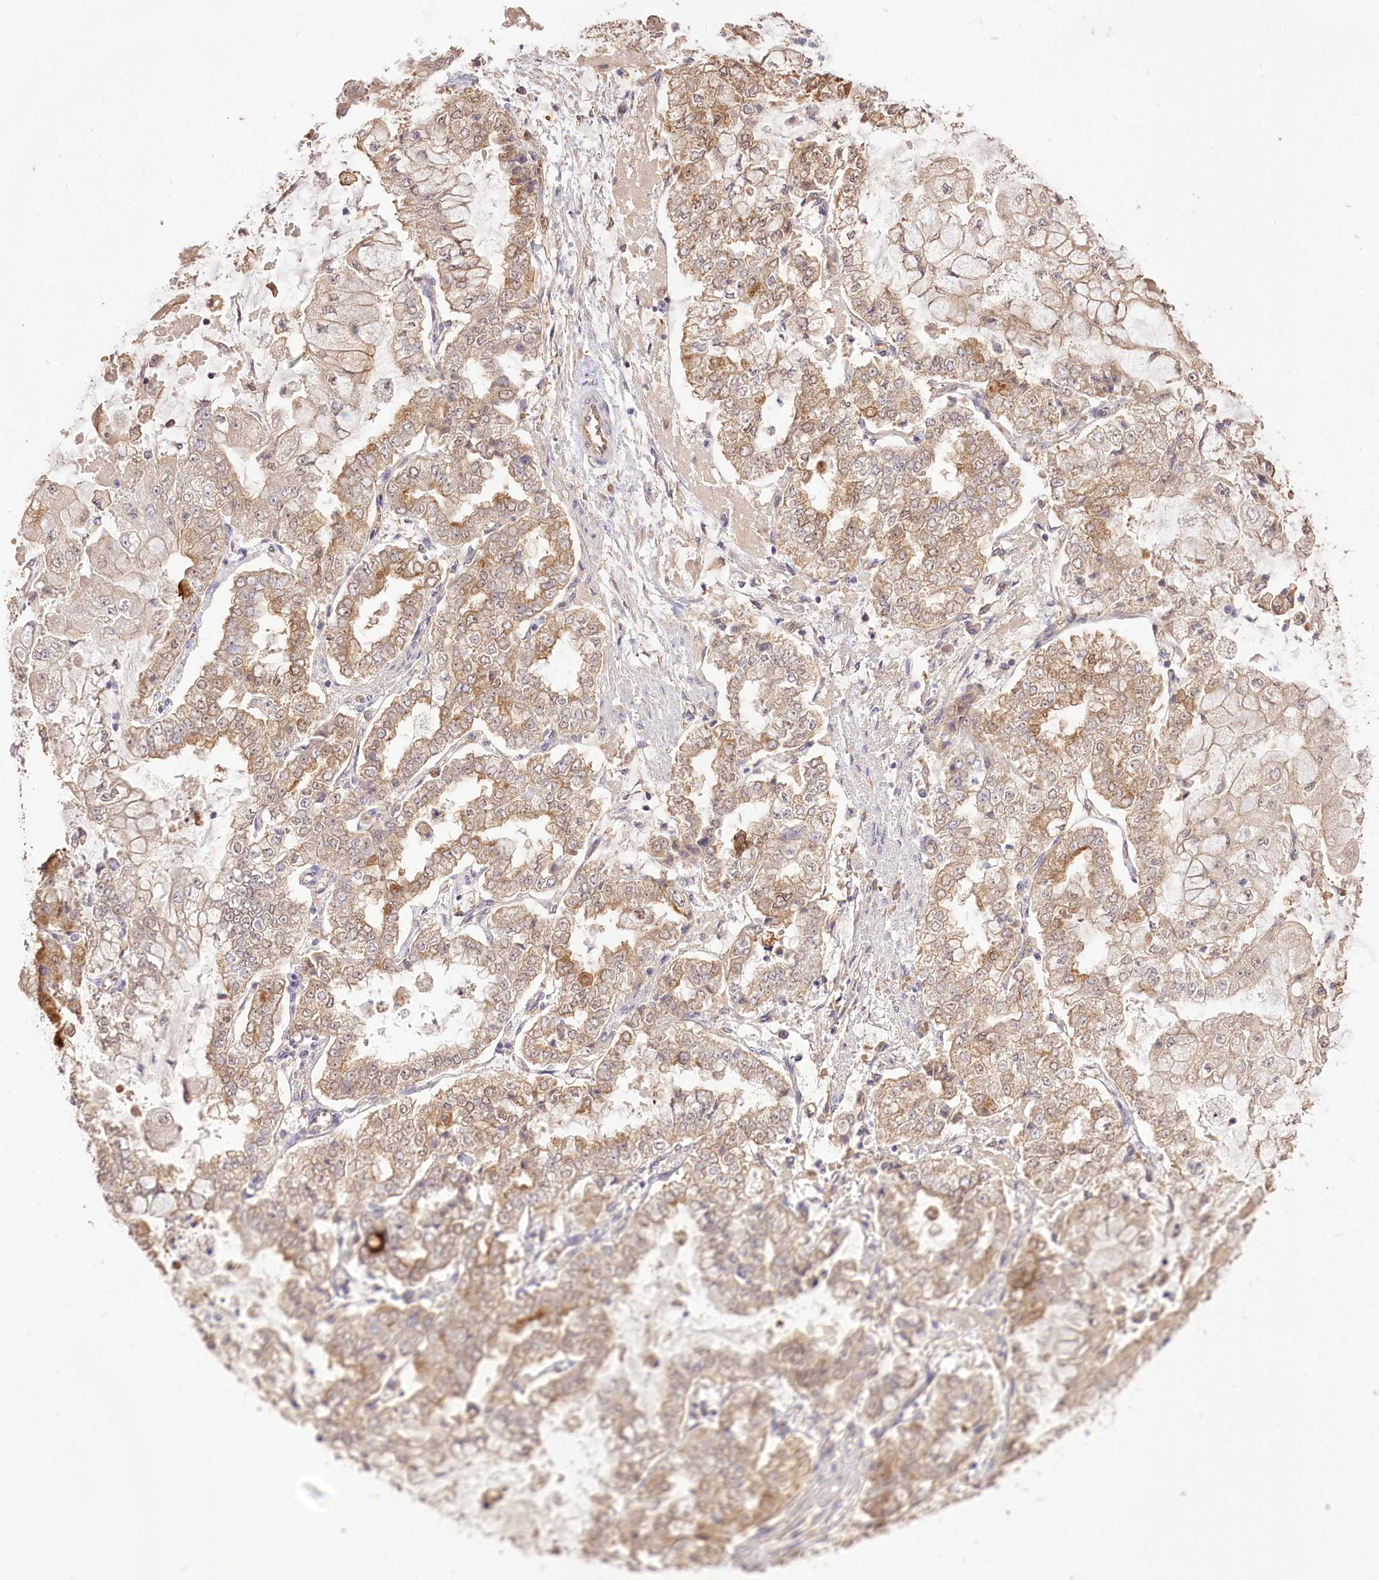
{"staining": {"intensity": "moderate", "quantity": ">75%", "location": "cytoplasmic/membranous"}, "tissue": "stomach cancer", "cell_type": "Tumor cells", "image_type": "cancer", "snomed": [{"axis": "morphology", "description": "Adenocarcinoma, NOS"}, {"axis": "topography", "description": "Stomach"}], "caption": "IHC photomicrograph of neoplastic tissue: stomach adenocarcinoma stained using IHC reveals medium levels of moderate protein expression localized specifically in the cytoplasmic/membranous of tumor cells, appearing as a cytoplasmic/membranous brown color.", "gene": "R3HDM2", "patient": {"sex": "male", "age": 76}}